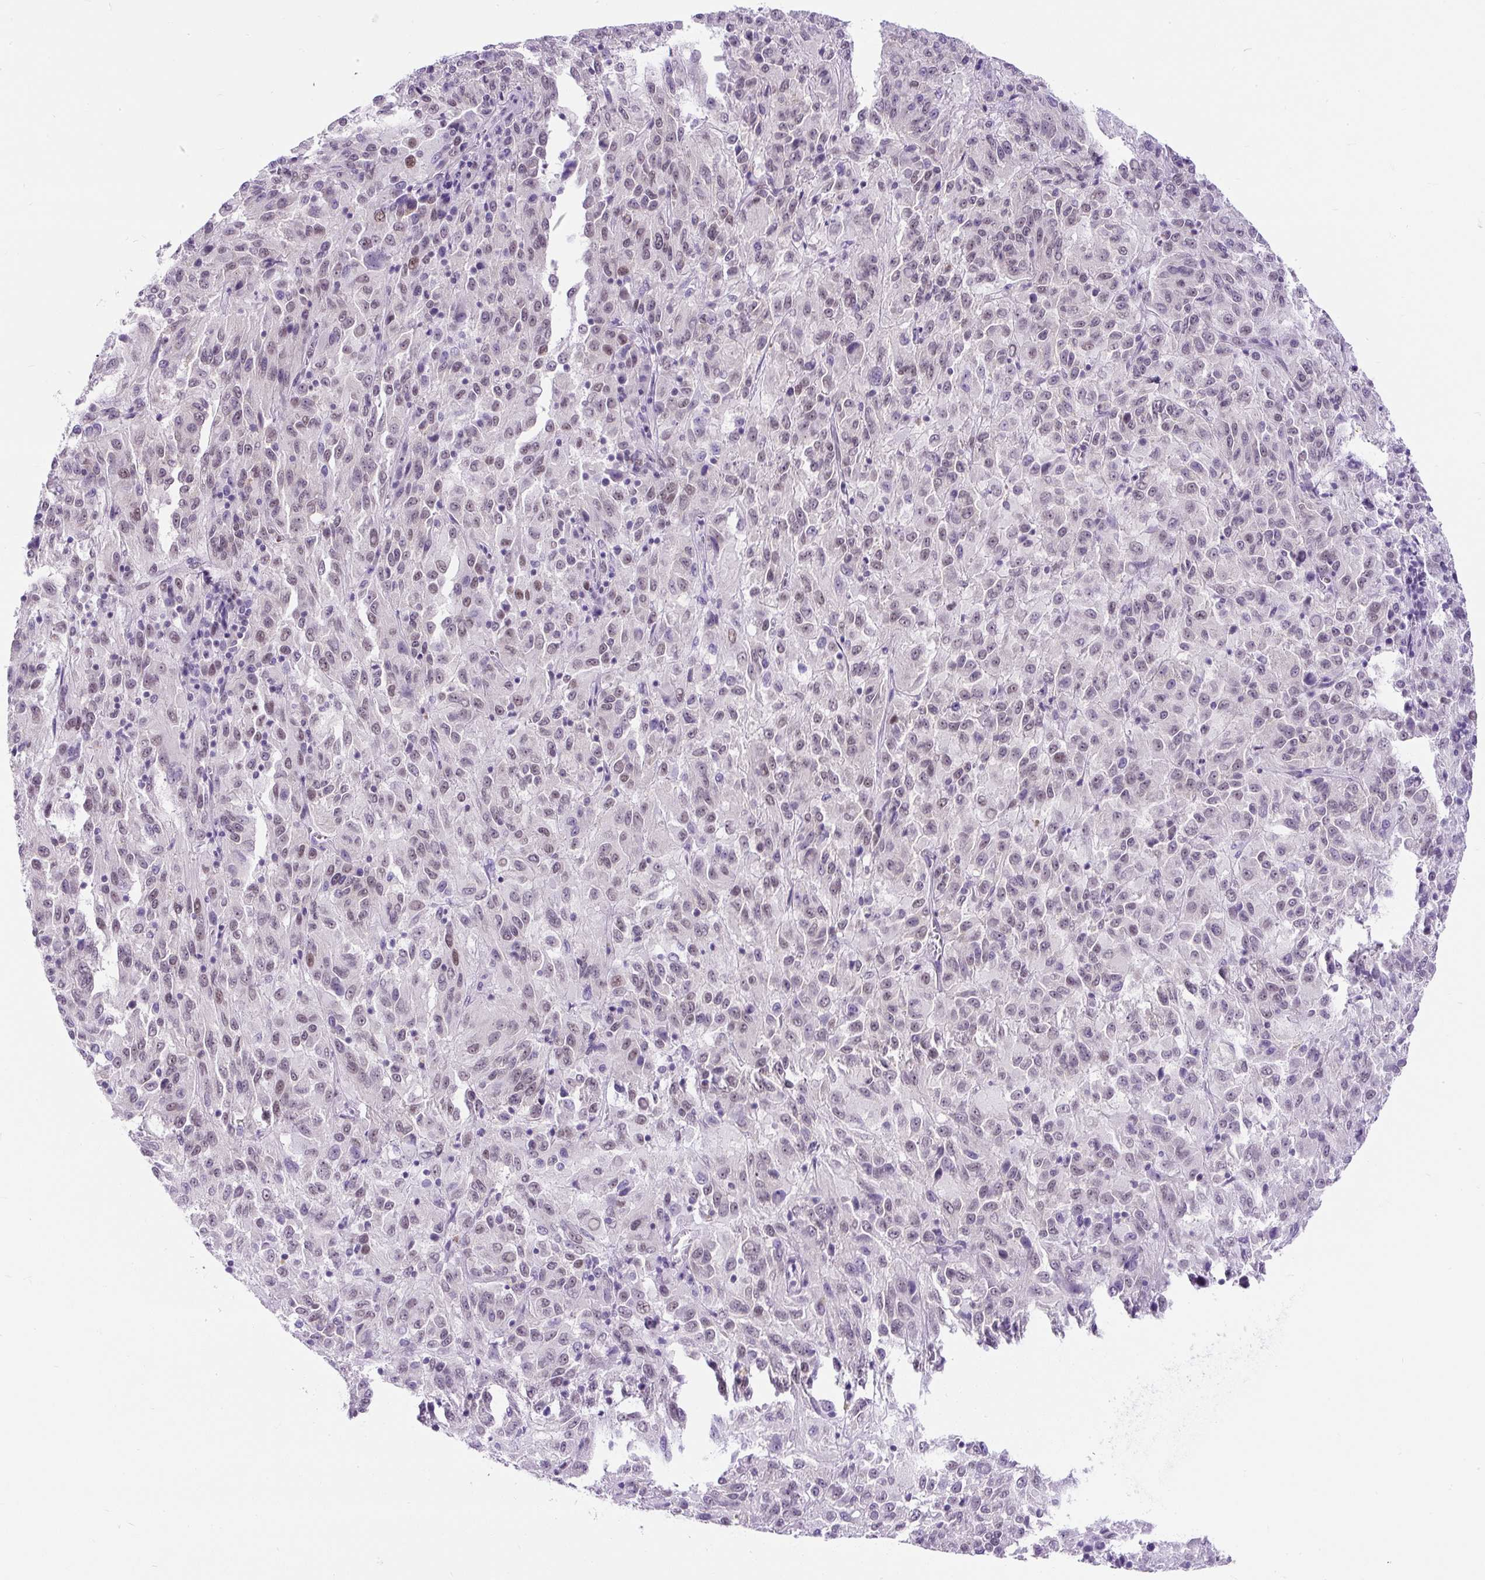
{"staining": {"intensity": "weak", "quantity": "<25%", "location": "nuclear"}, "tissue": "melanoma", "cell_type": "Tumor cells", "image_type": "cancer", "snomed": [{"axis": "morphology", "description": "Malignant melanoma, Metastatic site"}, {"axis": "topography", "description": "Lung"}], "caption": "An IHC image of malignant melanoma (metastatic site) is shown. There is no staining in tumor cells of malignant melanoma (metastatic site).", "gene": "PLCXD2", "patient": {"sex": "male", "age": 64}}